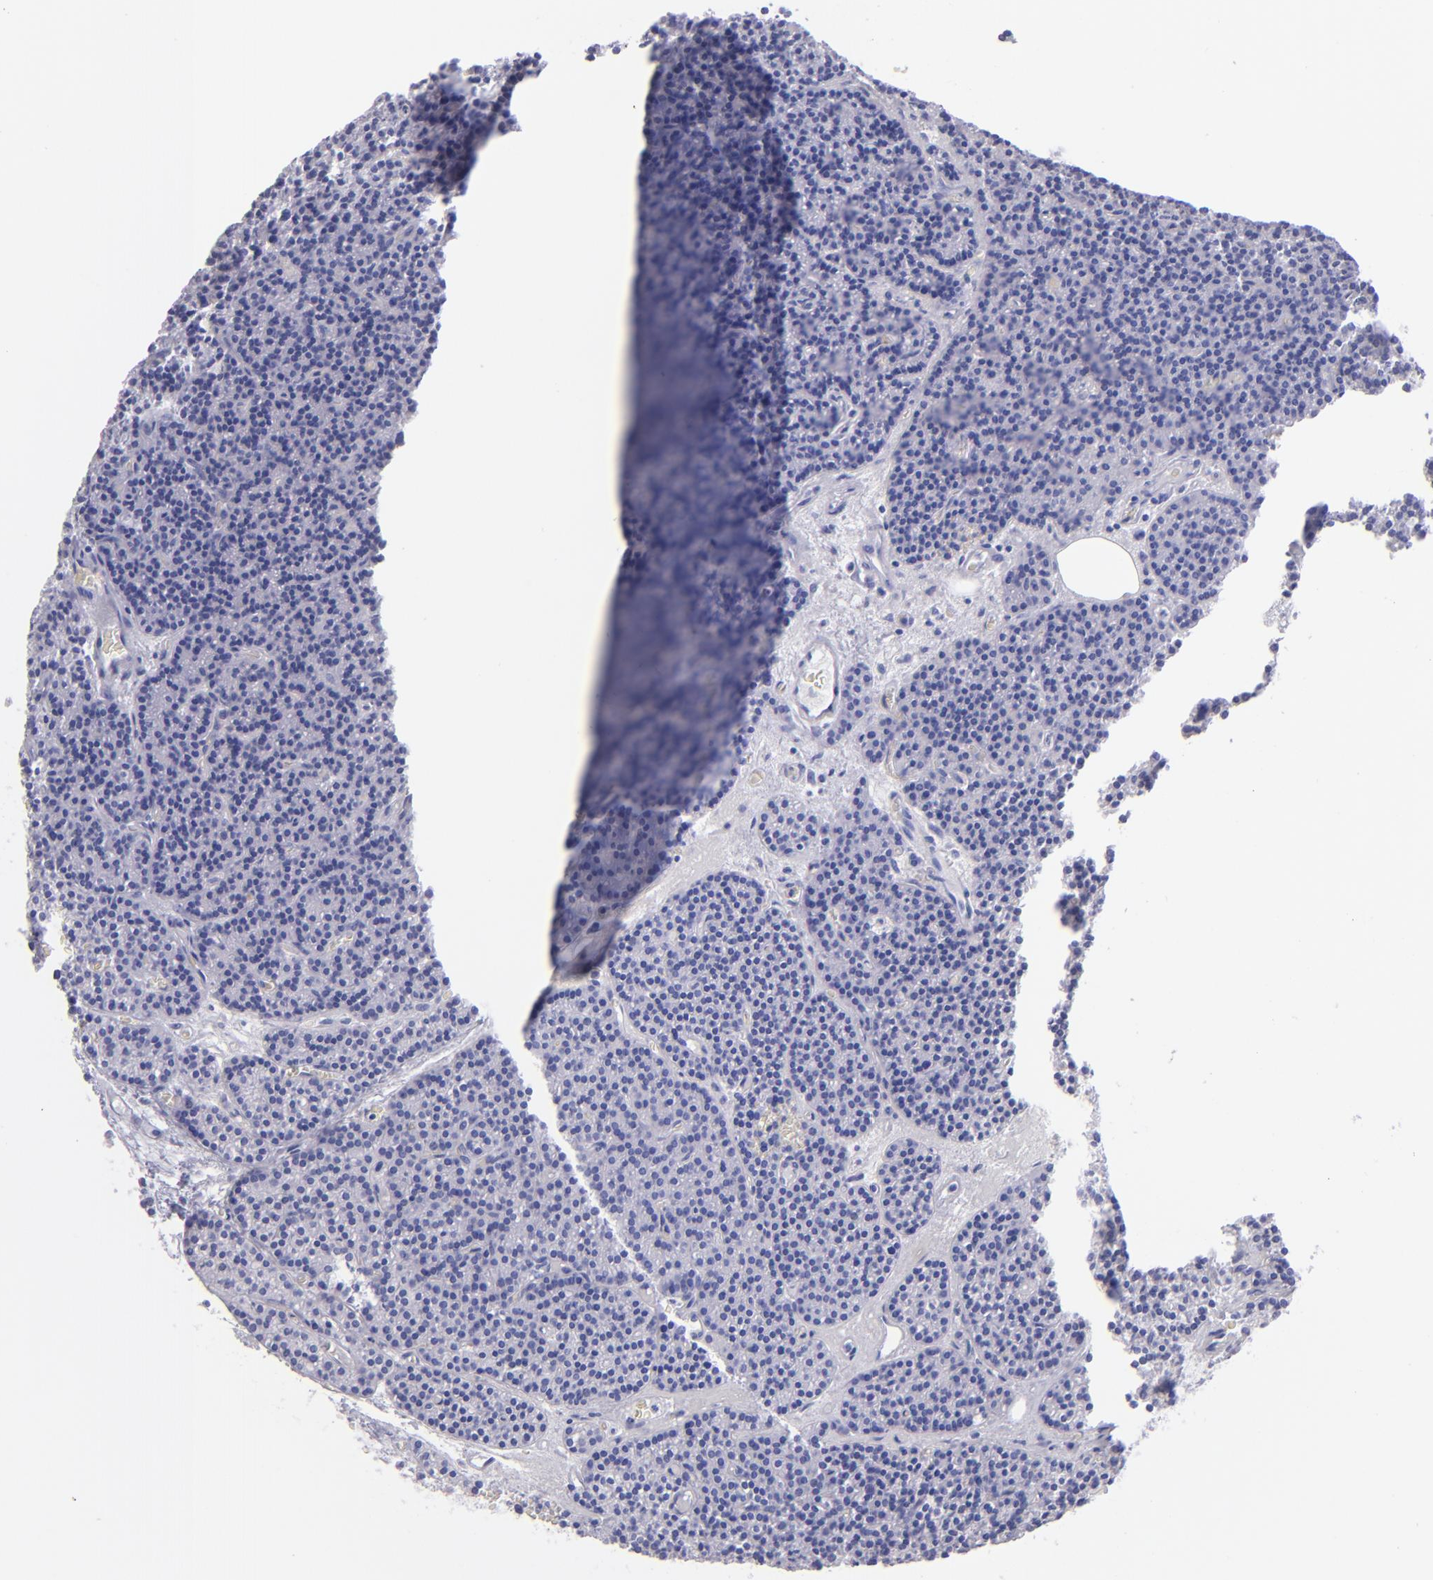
{"staining": {"intensity": "negative", "quantity": "none", "location": "none"}, "tissue": "parathyroid gland", "cell_type": "Glandular cells", "image_type": "normal", "snomed": [{"axis": "morphology", "description": "Normal tissue, NOS"}, {"axis": "topography", "description": "Parathyroid gland"}], "caption": "This is a histopathology image of IHC staining of normal parathyroid gland, which shows no staining in glandular cells.", "gene": "SLC1A3", "patient": {"sex": "male", "age": 57}}